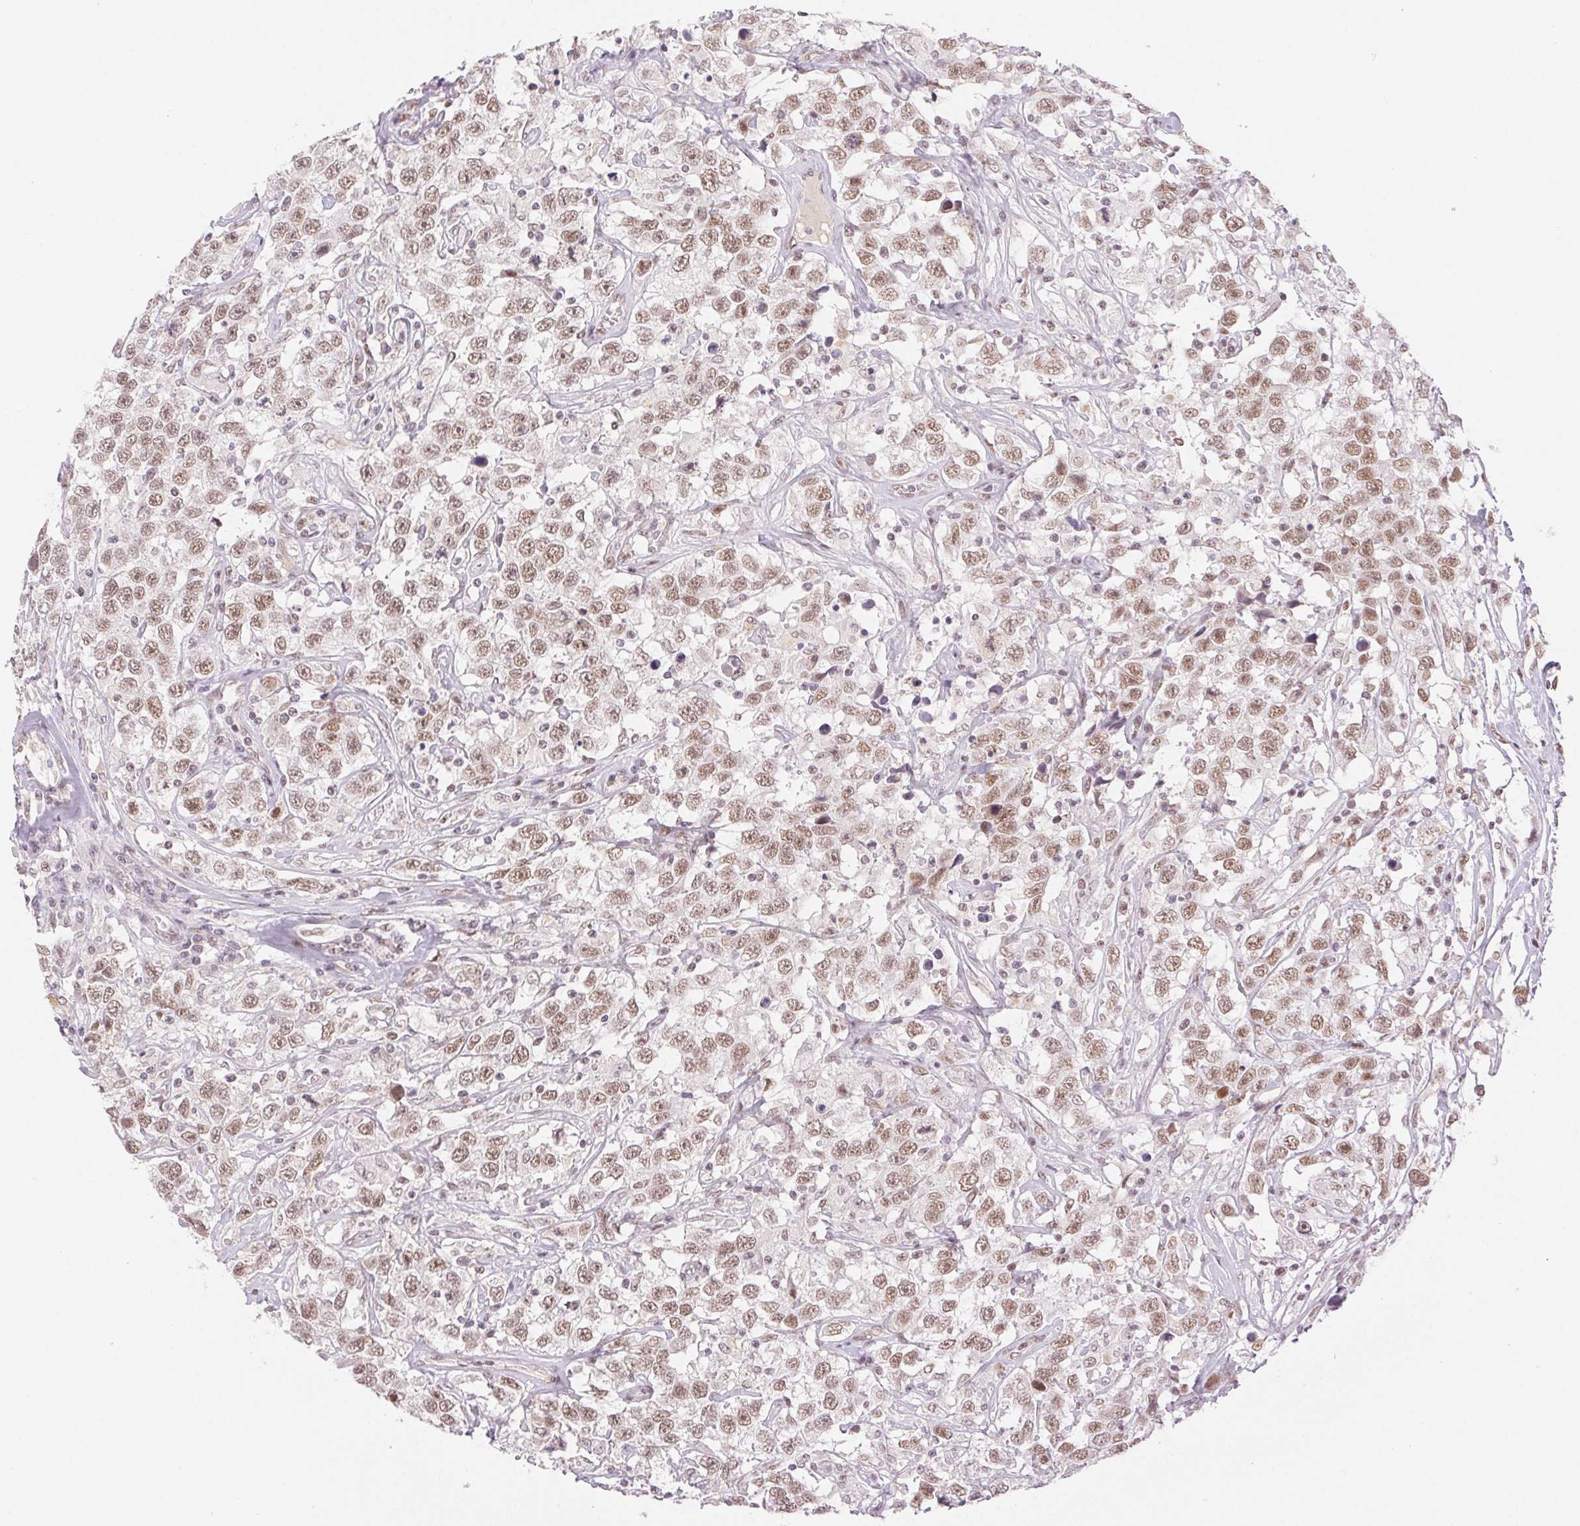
{"staining": {"intensity": "moderate", "quantity": "25%-75%", "location": "nuclear"}, "tissue": "testis cancer", "cell_type": "Tumor cells", "image_type": "cancer", "snomed": [{"axis": "morphology", "description": "Seminoma, NOS"}, {"axis": "topography", "description": "Testis"}], "caption": "Seminoma (testis) stained with a protein marker exhibits moderate staining in tumor cells.", "gene": "H2AZ2", "patient": {"sex": "male", "age": 41}}